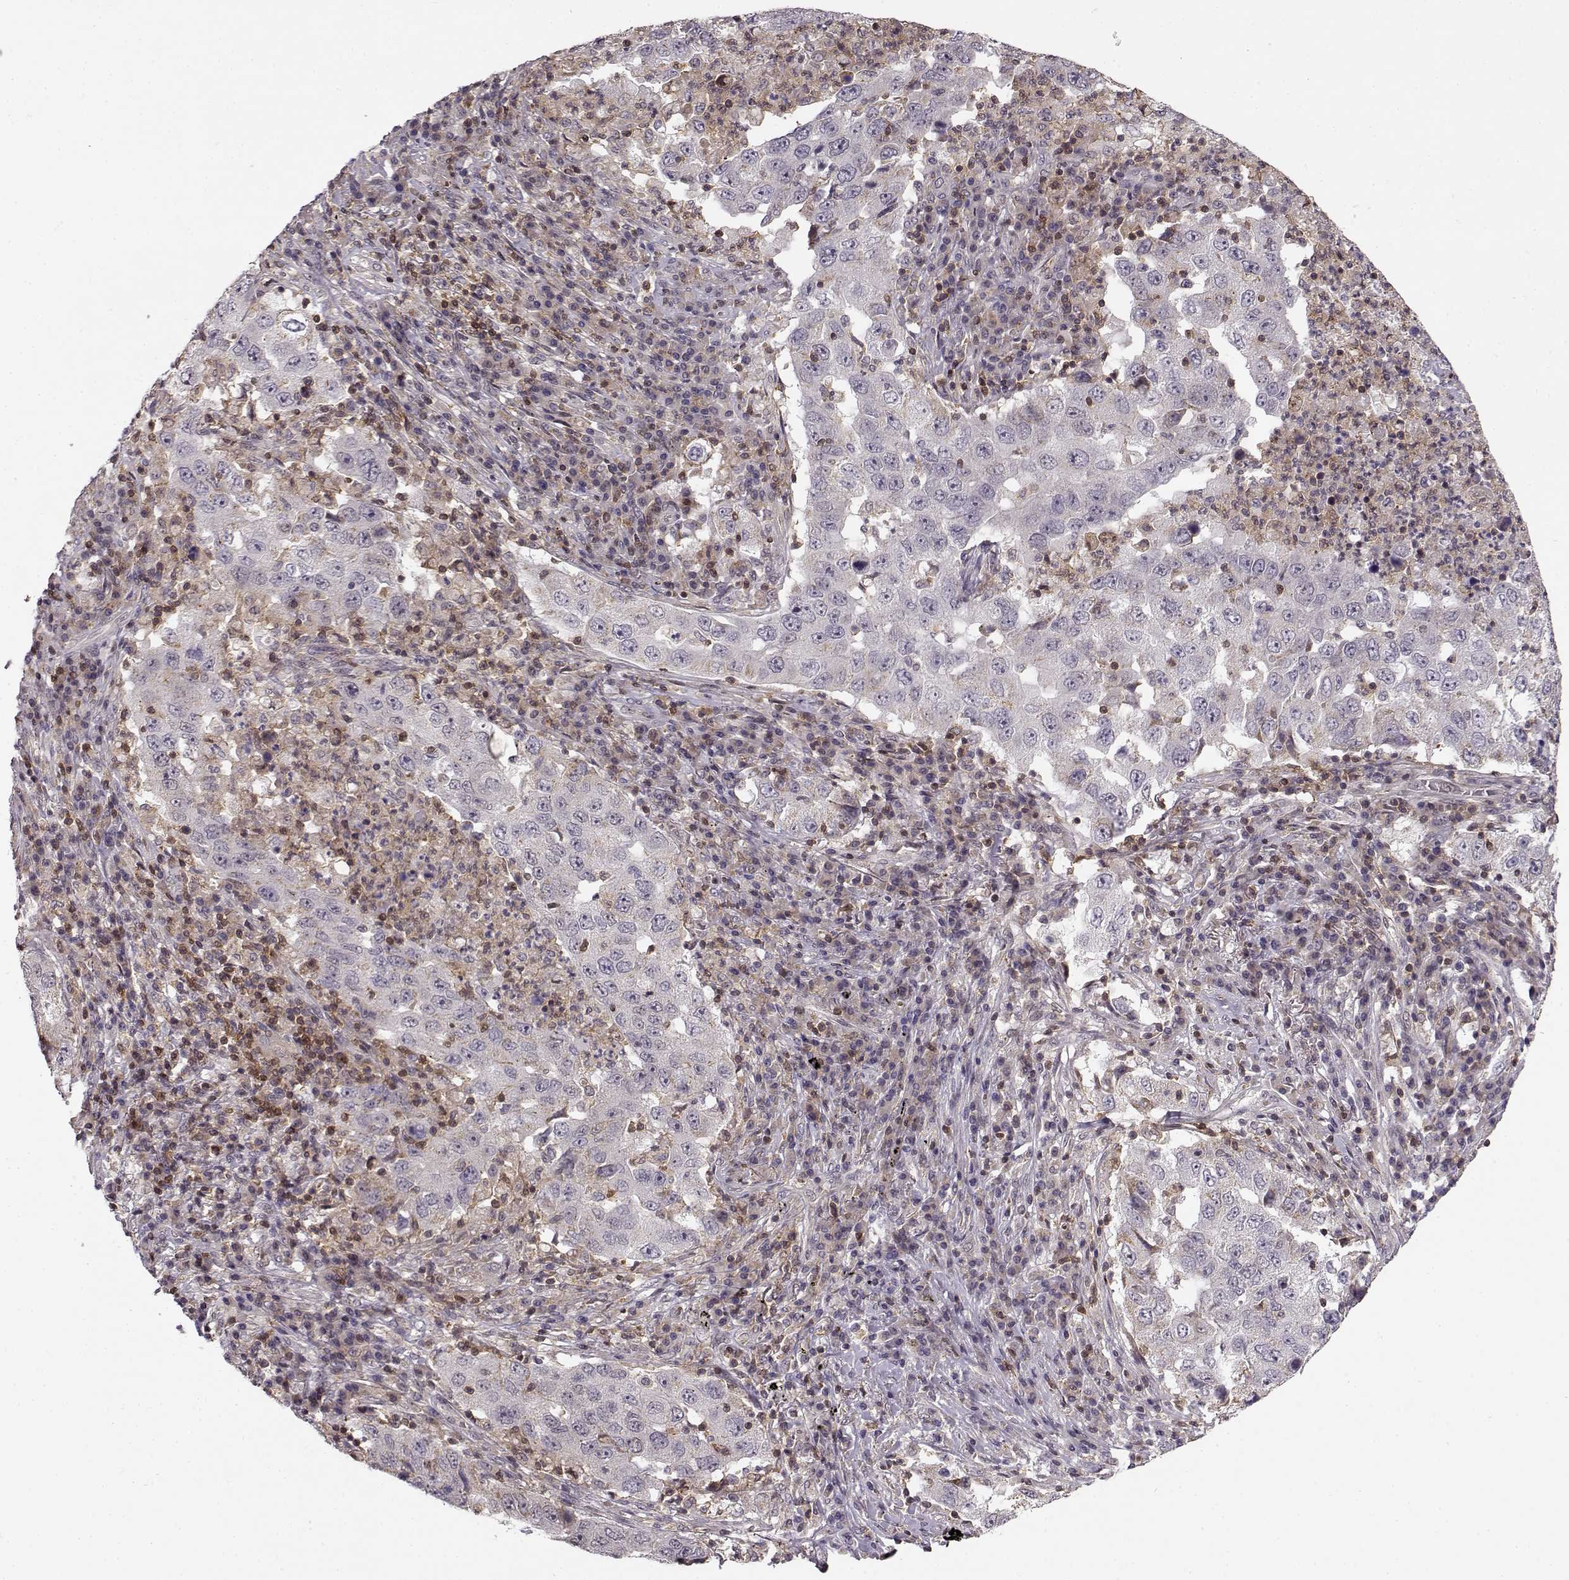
{"staining": {"intensity": "negative", "quantity": "none", "location": "none"}, "tissue": "lung cancer", "cell_type": "Tumor cells", "image_type": "cancer", "snomed": [{"axis": "morphology", "description": "Adenocarcinoma, NOS"}, {"axis": "topography", "description": "Lung"}], "caption": "Lung cancer (adenocarcinoma) stained for a protein using immunohistochemistry displays no expression tumor cells.", "gene": "MFSD1", "patient": {"sex": "male", "age": 73}}